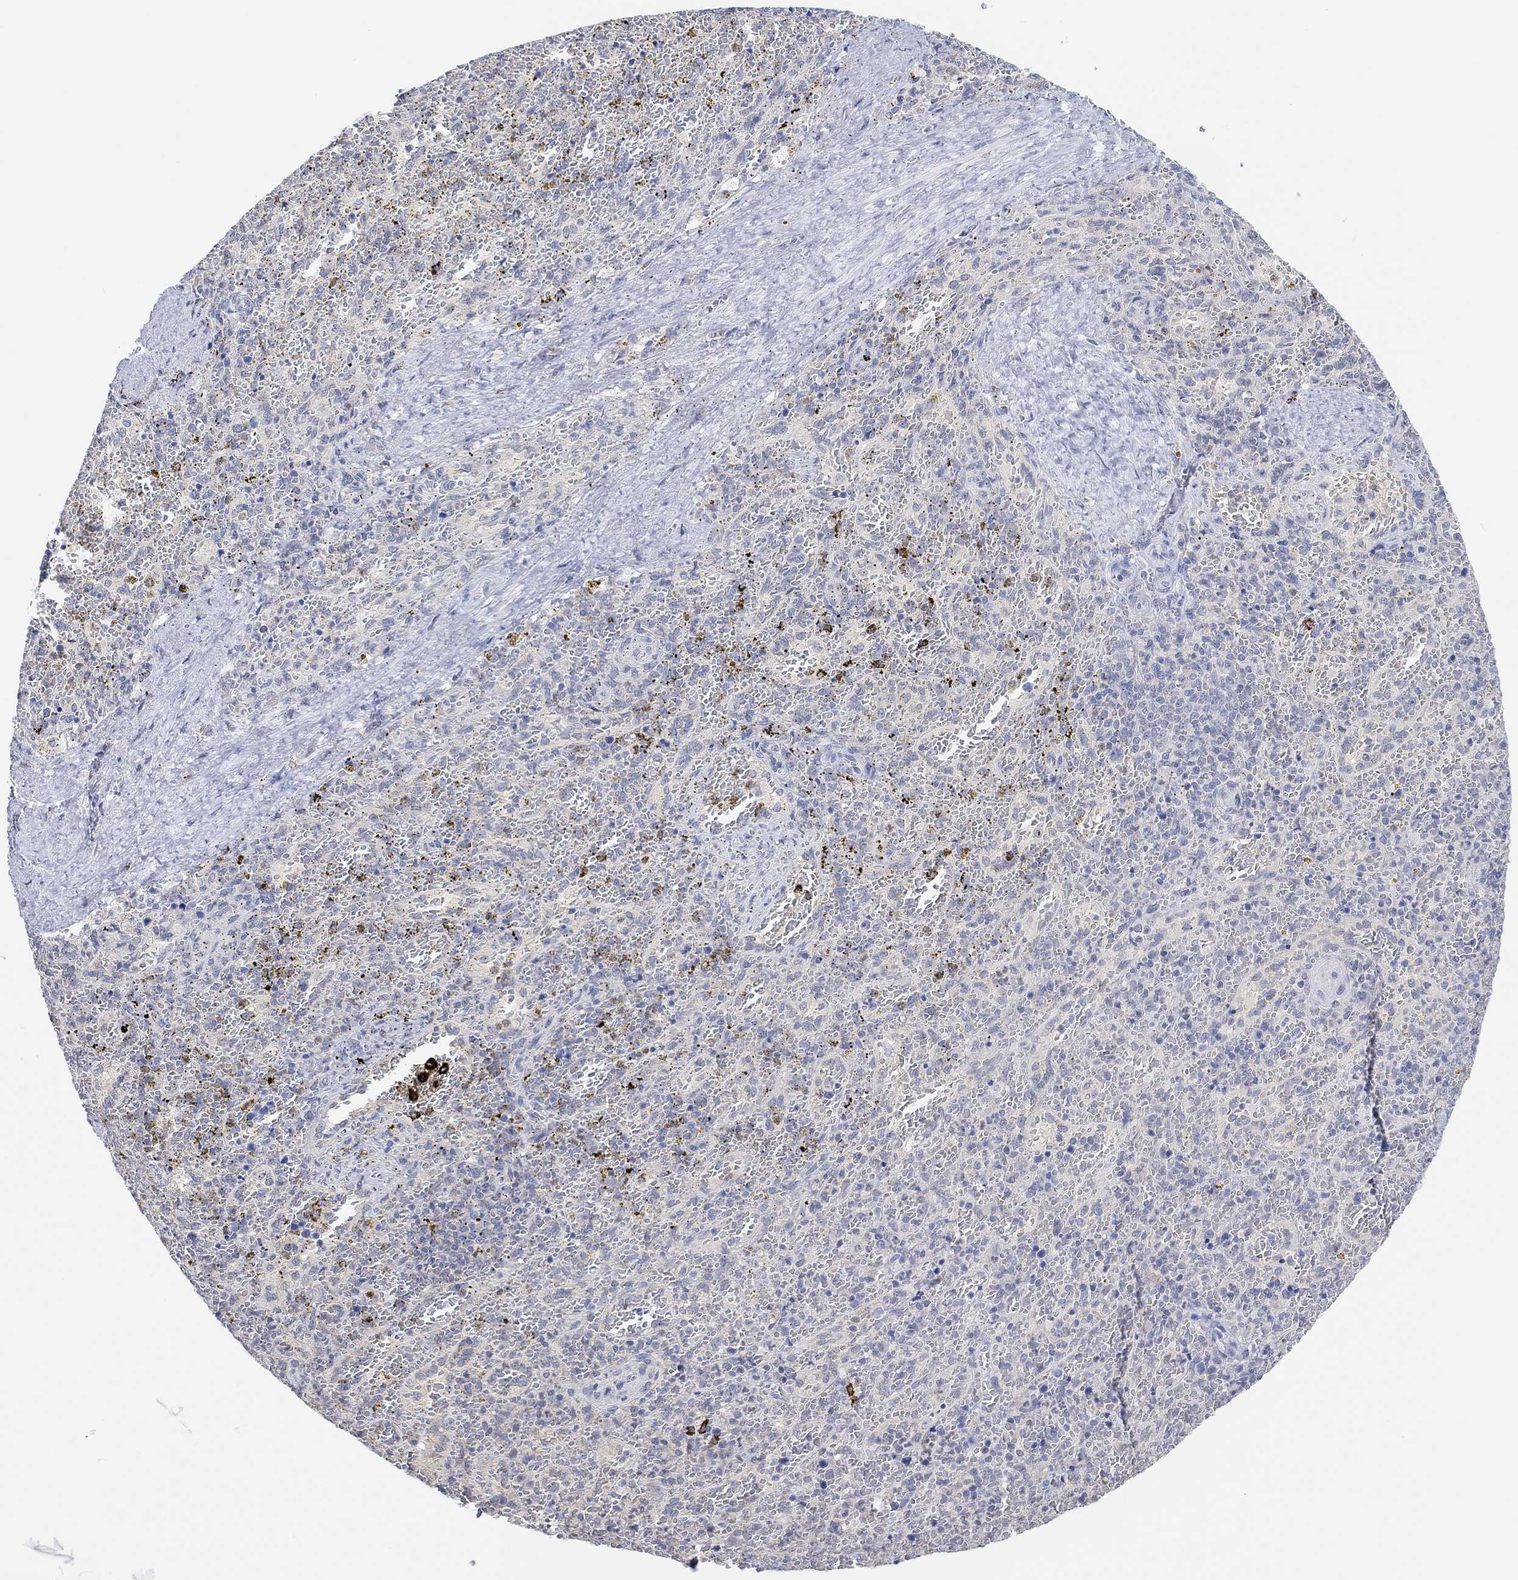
{"staining": {"intensity": "negative", "quantity": "none", "location": "none"}, "tissue": "spleen", "cell_type": "Cells in red pulp", "image_type": "normal", "snomed": [{"axis": "morphology", "description": "Normal tissue, NOS"}, {"axis": "topography", "description": "Spleen"}], "caption": "Protein analysis of normal spleen demonstrates no significant positivity in cells in red pulp.", "gene": "MUC1", "patient": {"sex": "female", "age": 50}}